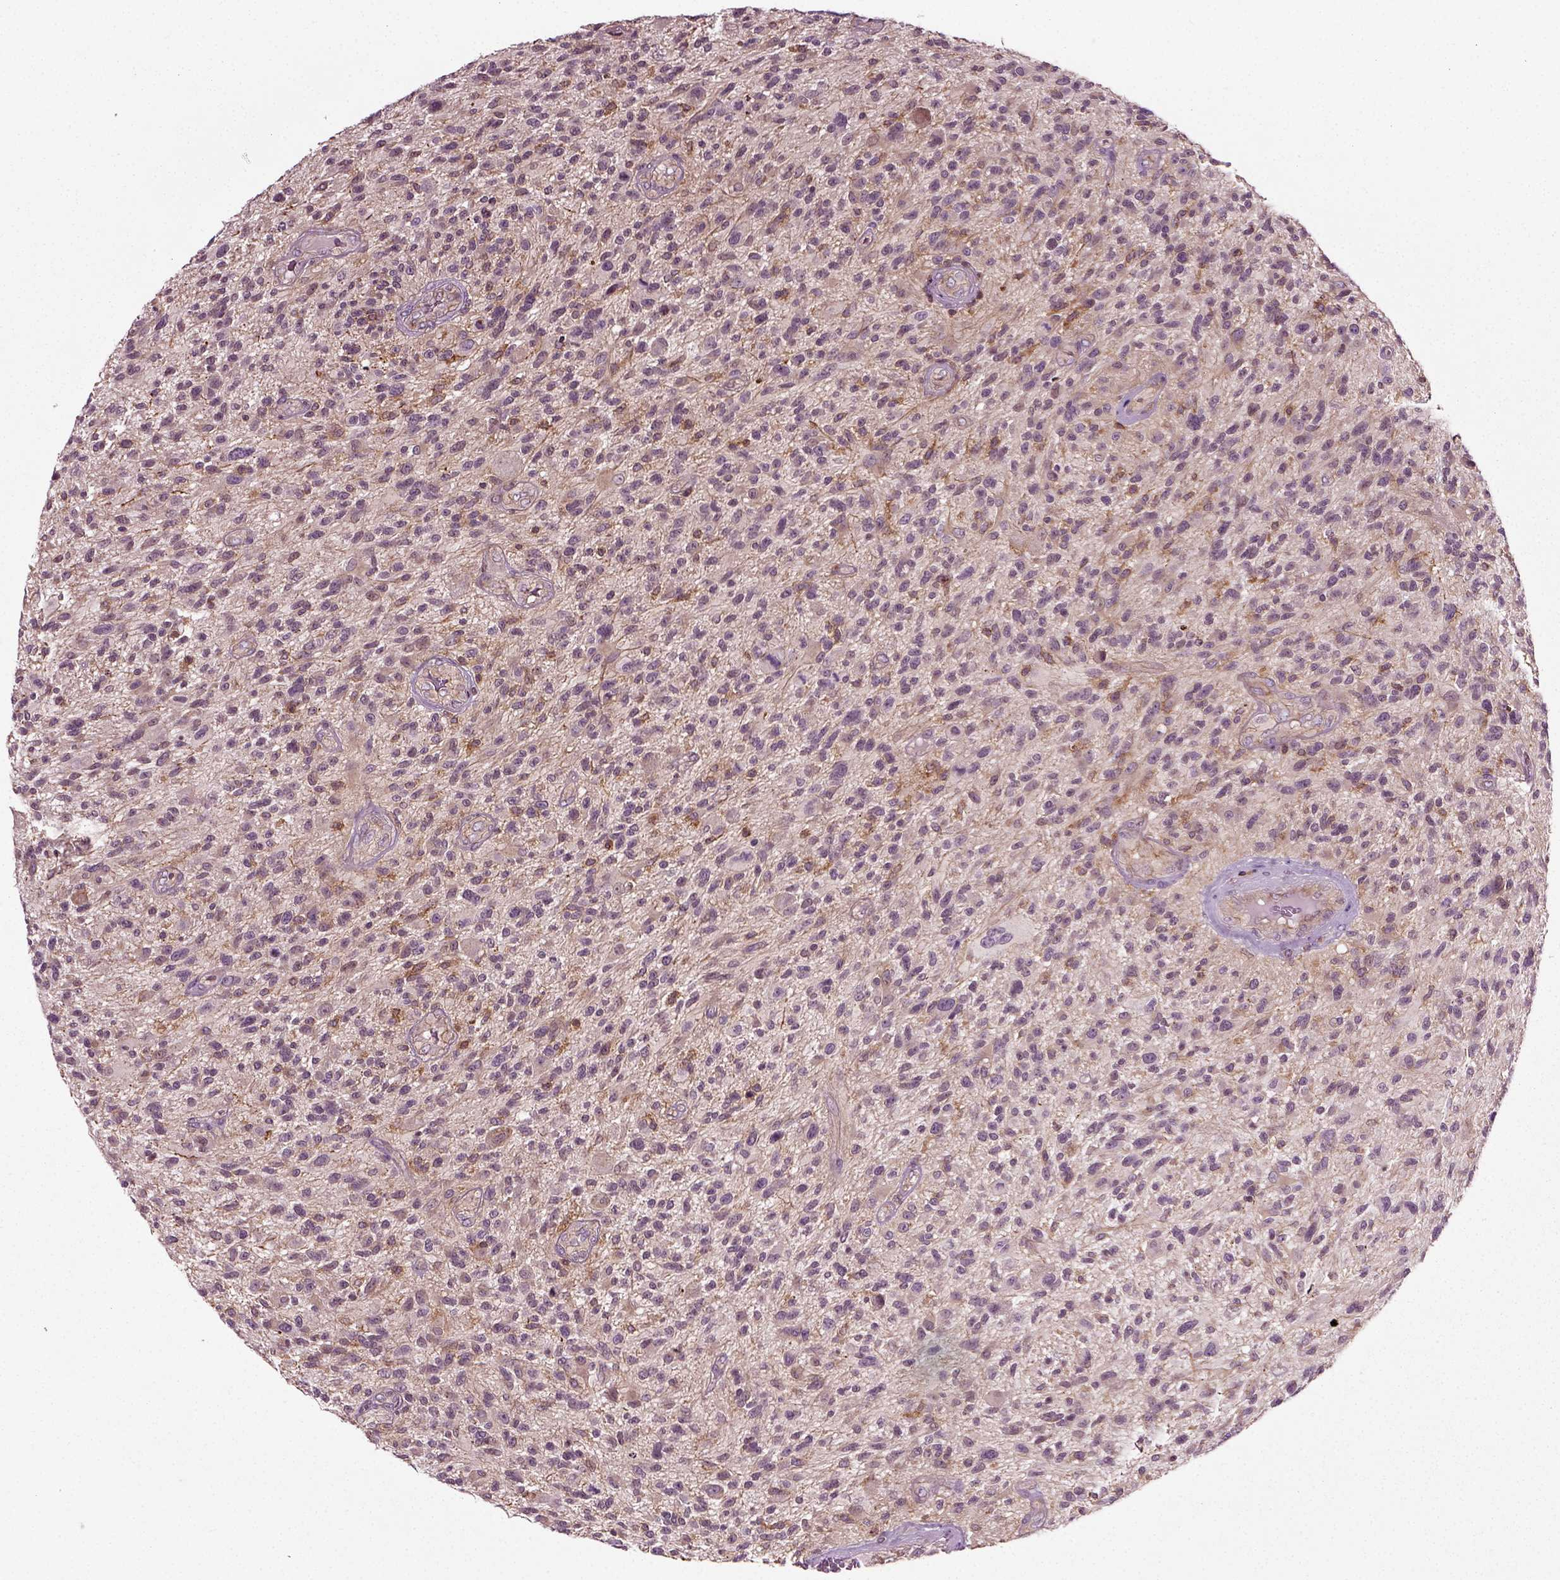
{"staining": {"intensity": "negative", "quantity": "none", "location": "none"}, "tissue": "glioma", "cell_type": "Tumor cells", "image_type": "cancer", "snomed": [{"axis": "morphology", "description": "Glioma, malignant, High grade"}, {"axis": "topography", "description": "Brain"}], "caption": "The photomicrograph displays no staining of tumor cells in malignant high-grade glioma.", "gene": "RHOF", "patient": {"sex": "male", "age": 47}}